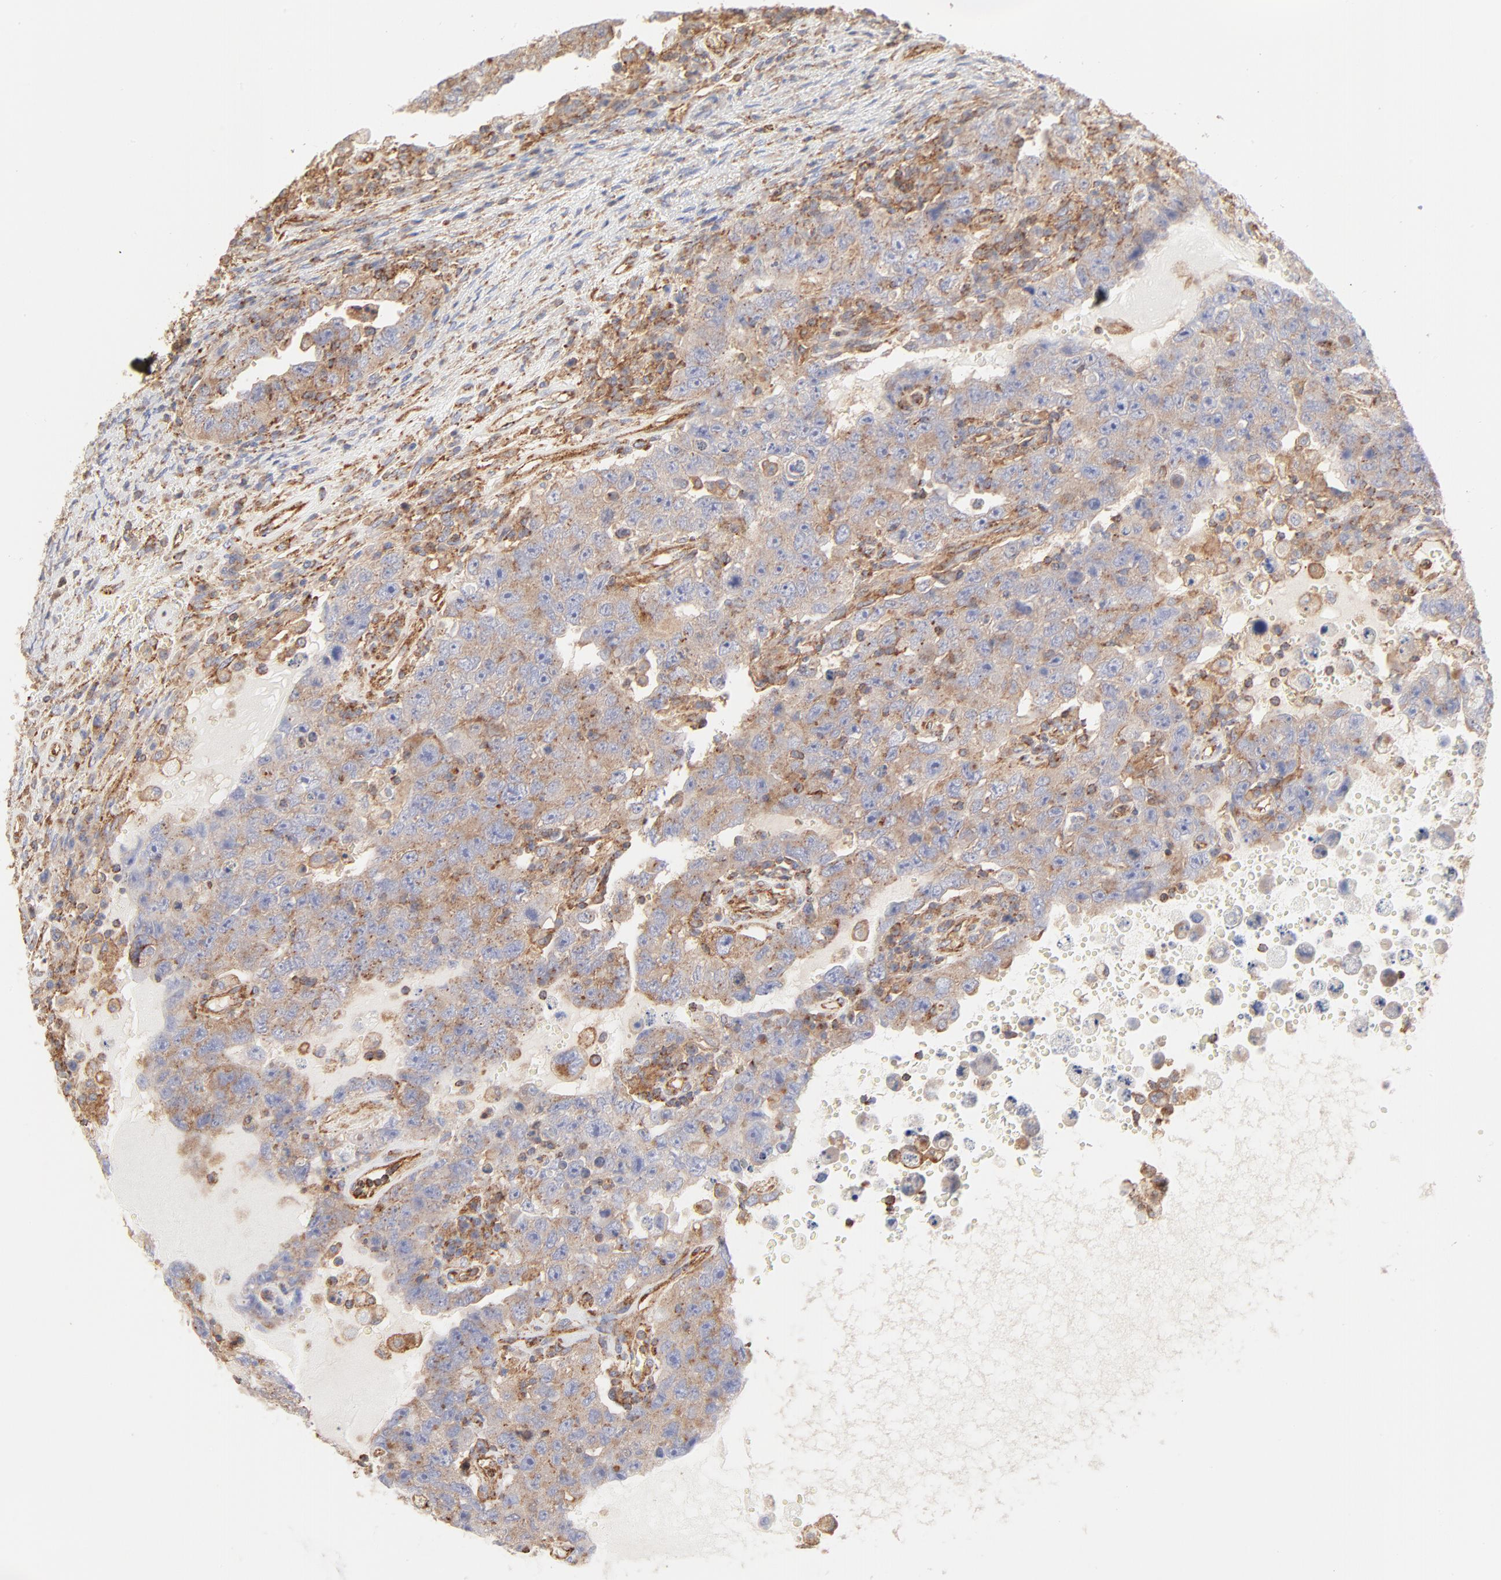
{"staining": {"intensity": "moderate", "quantity": ">75%", "location": "cytoplasmic/membranous"}, "tissue": "testis cancer", "cell_type": "Tumor cells", "image_type": "cancer", "snomed": [{"axis": "morphology", "description": "Carcinoma, Embryonal, NOS"}, {"axis": "topography", "description": "Testis"}], "caption": "A brown stain labels moderate cytoplasmic/membranous positivity of a protein in human testis cancer (embryonal carcinoma) tumor cells.", "gene": "CLTB", "patient": {"sex": "male", "age": 26}}